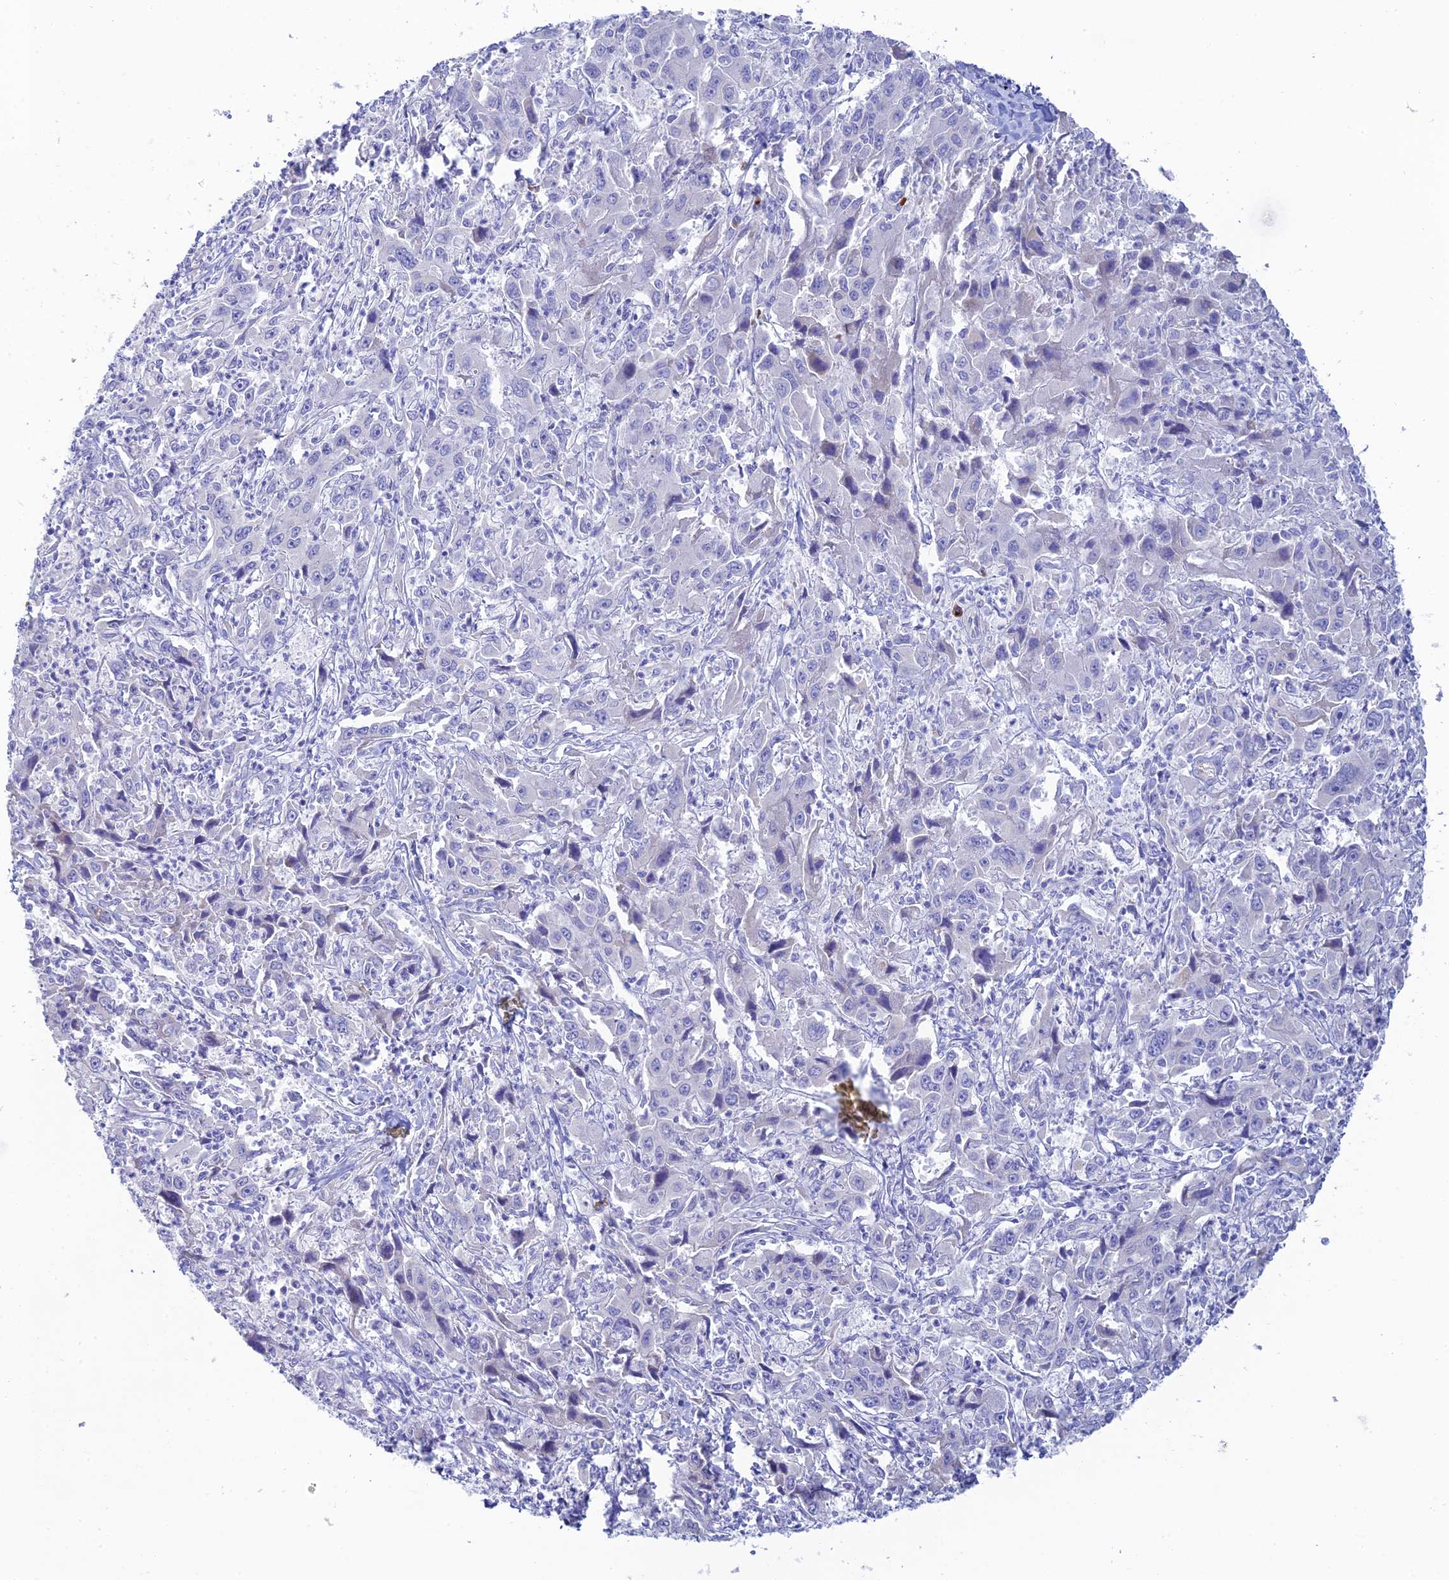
{"staining": {"intensity": "negative", "quantity": "none", "location": "none"}, "tissue": "liver cancer", "cell_type": "Tumor cells", "image_type": "cancer", "snomed": [{"axis": "morphology", "description": "Carcinoma, Hepatocellular, NOS"}, {"axis": "topography", "description": "Liver"}], "caption": "Immunohistochemistry micrograph of human liver hepatocellular carcinoma stained for a protein (brown), which displays no expression in tumor cells.", "gene": "CEP152", "patient": {"sex": "male", "age": 63}}